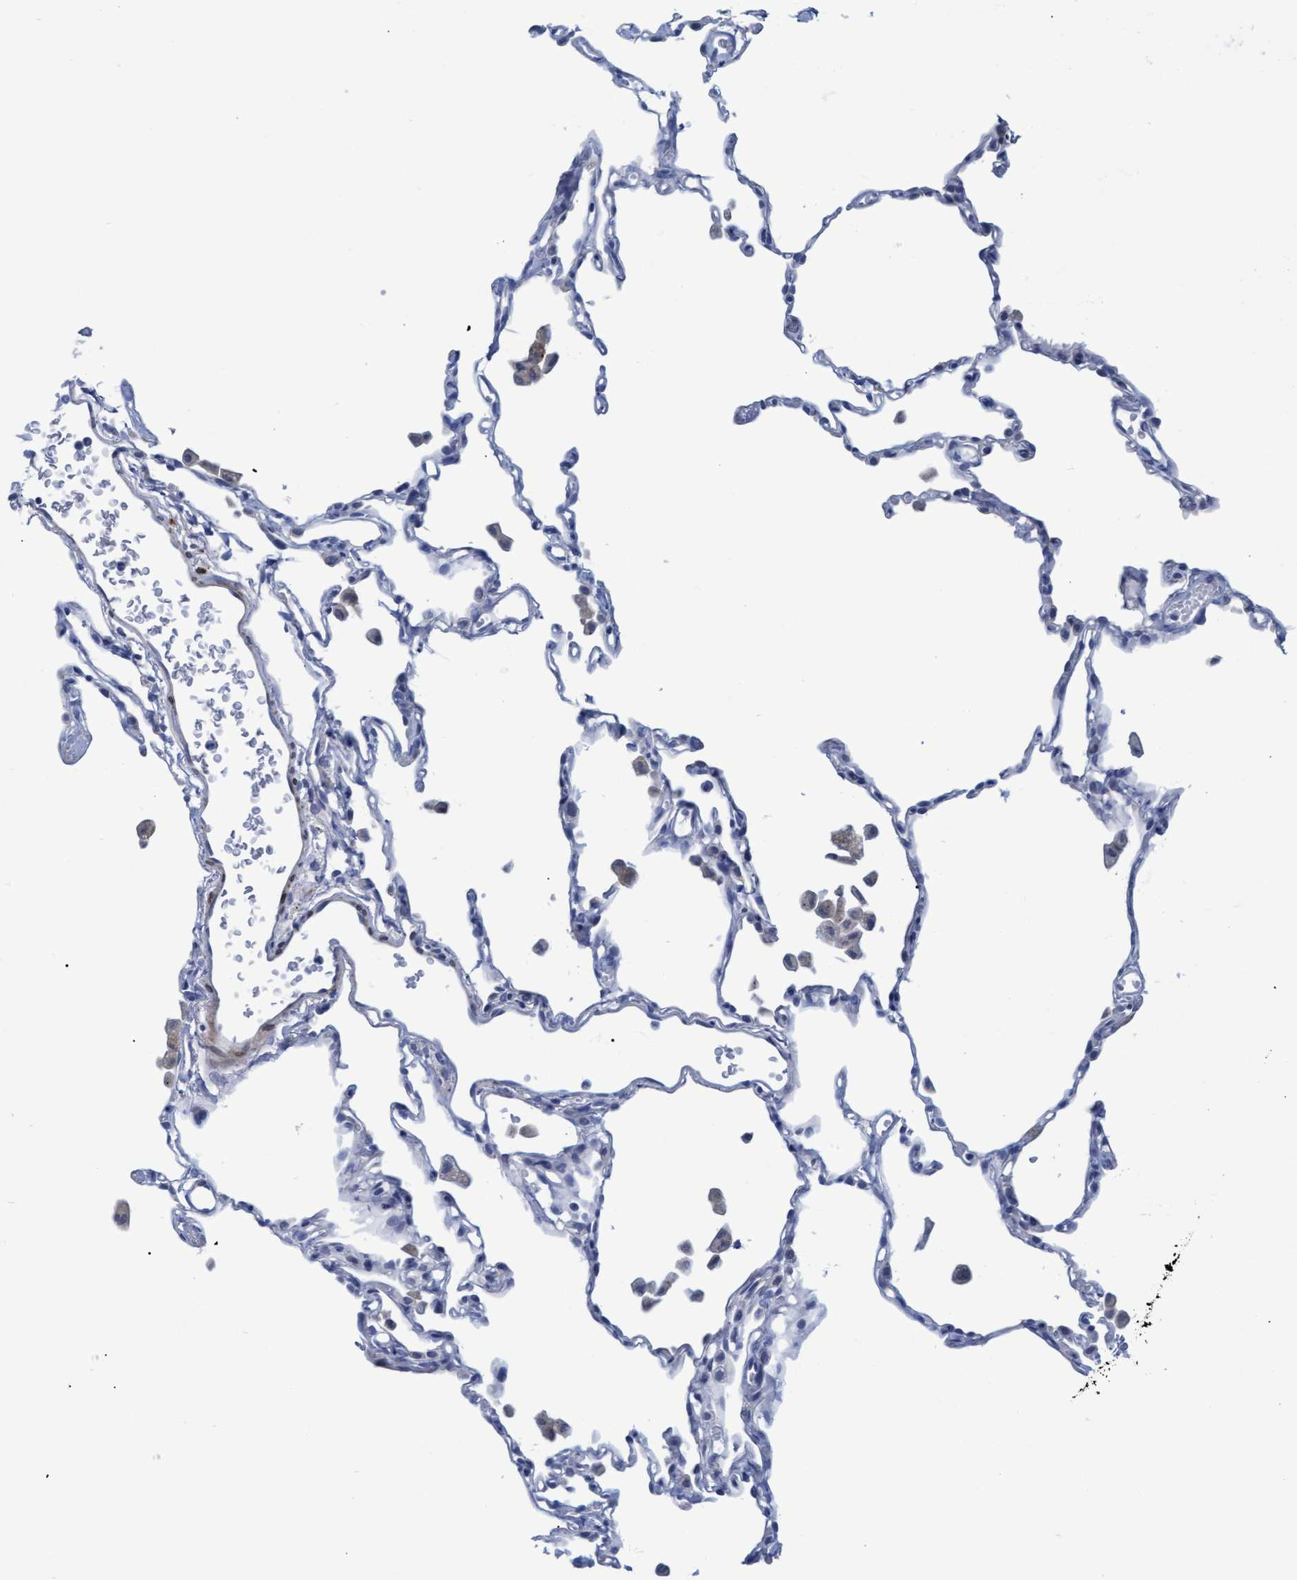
{"staining": {"intensity": "negative", "quantity": "none", "location": "none"}, "tissue": "lung", "cell_type": "Alveolar cells", "image_type": "normal", "snomed": [{"axis": "morphology", "description": "Normal tissue, NOS"}, {"axis": "topography", "description": "Lung"}], "caption": "Immunohistochemistry (IHC) image of unremarkable lung: human lung stained with DAB (3,3'-diaminobenzidine) demonstrates no significant protein positivity in alveolar cells.", "gene": "SSTR3", "patient": {"sex": "female", "age": 49}}